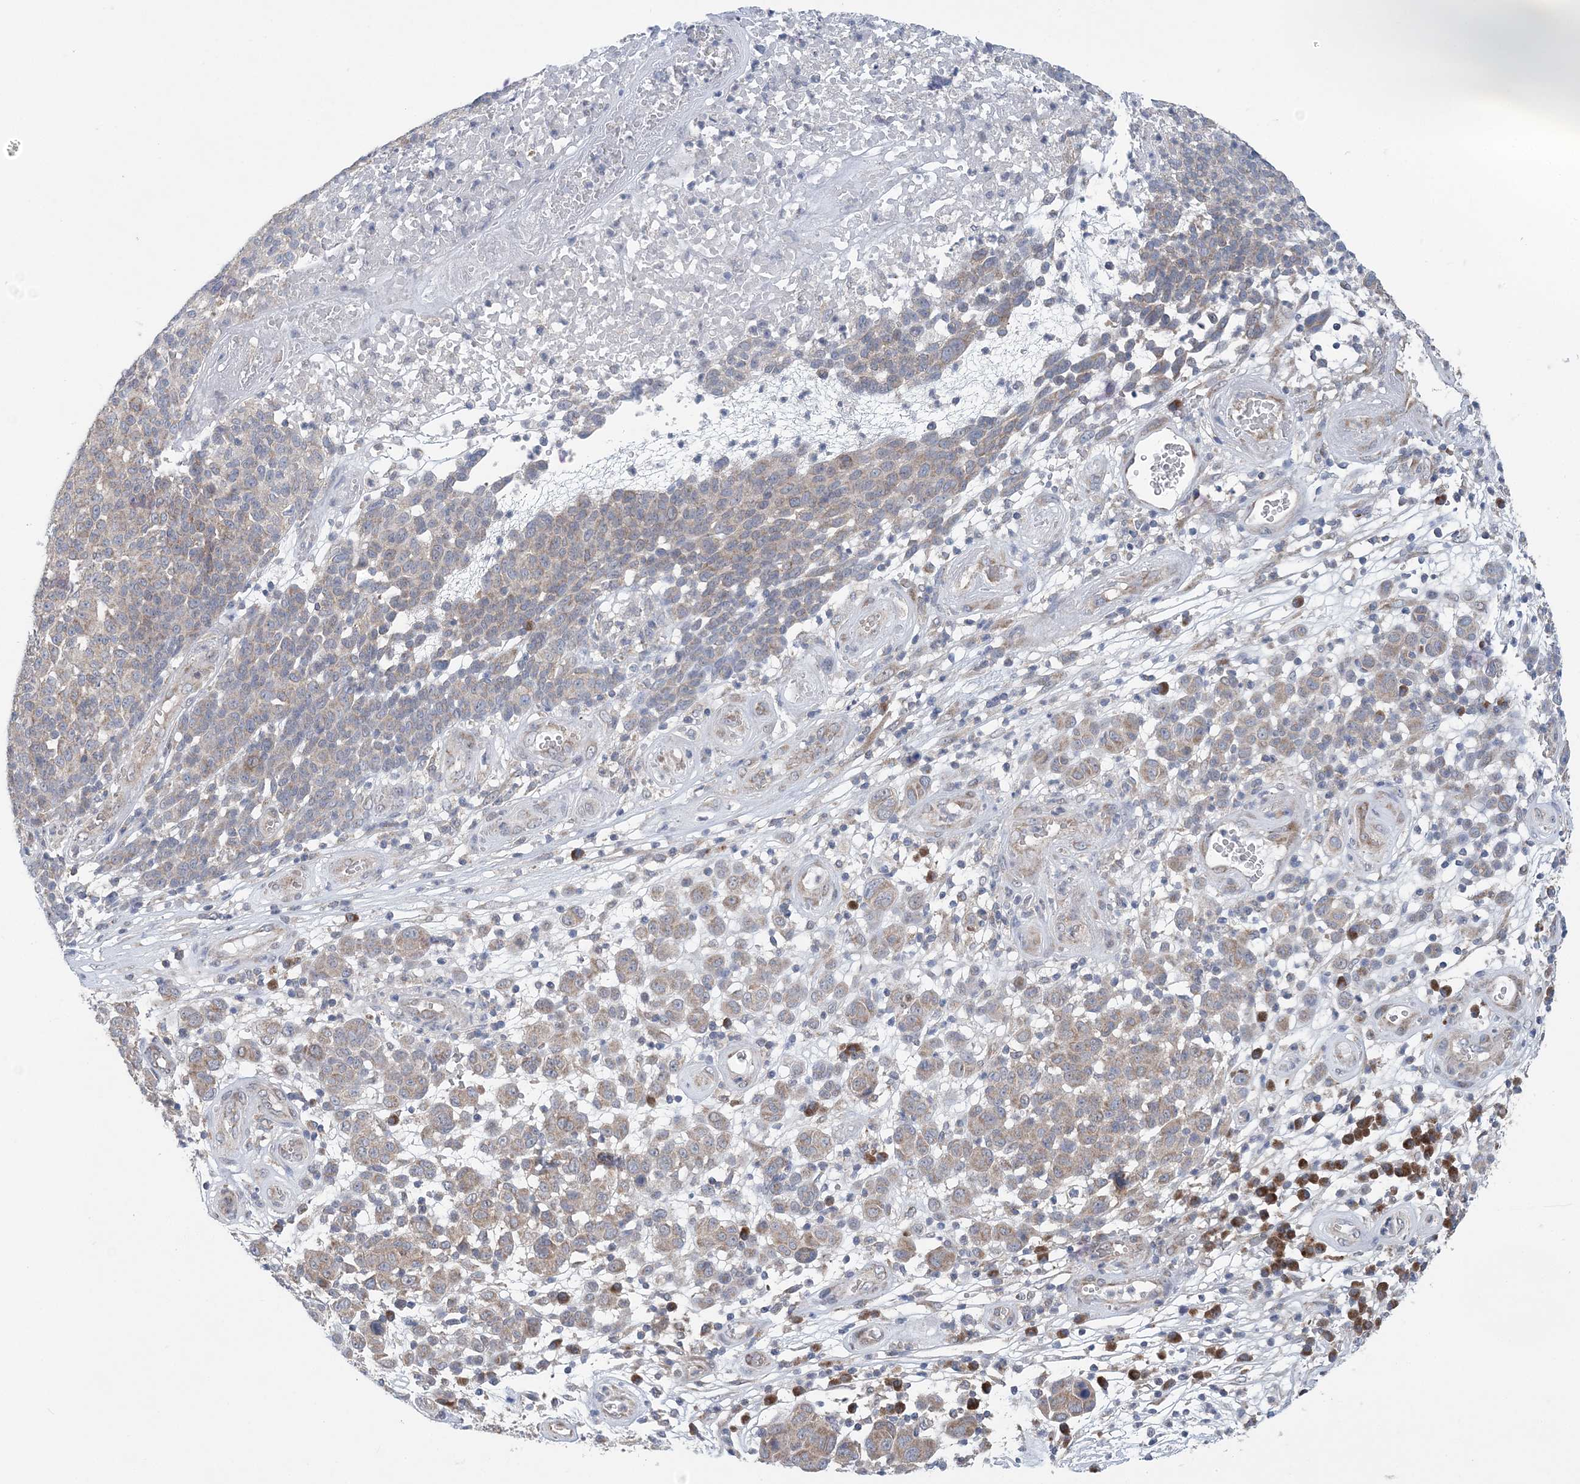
{"staining": {"intensity": "weak", "quantity": "25%-75%", "location": "cytoplasmic/membranous"}, "tissue": "melanoma", "cell_type": "Tumor cells", "image_type": "cancer", "snomed": [{"axis": "morphology", "description": "Malignant melanoma, NOS"}, {"axis": "topography", "description": "Skin"}], "caption": "Melanoma tissue reveals weak cytoplasmic/membranous positivity in approximately 25%-75% of tumor cells, visualized by immunohistochemistry.", "gene": "COPE", "patient": {"sex": "male", "age": 49}}